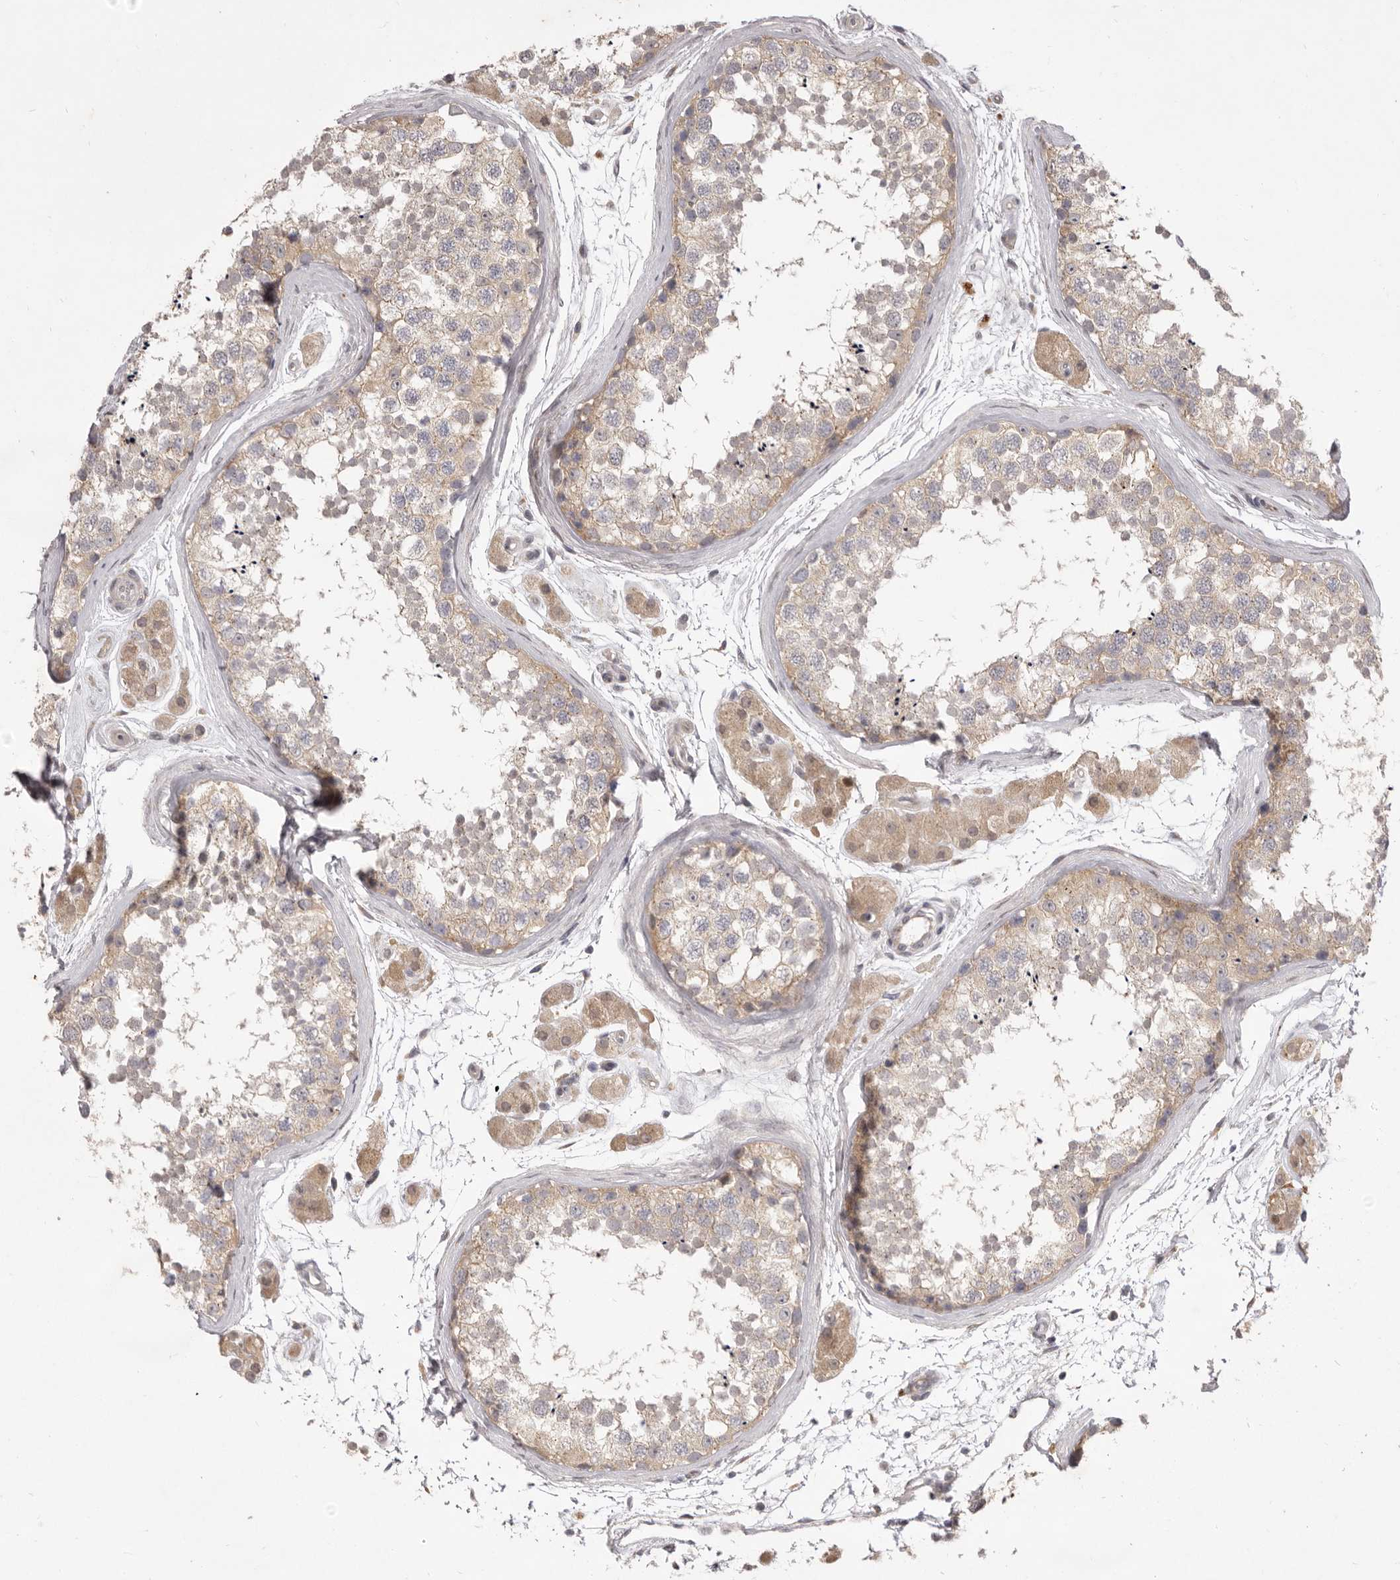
{"staining": {"intensity": "weak", "quantity": "25%-75%", "location": "cytoplasmic/membranous"}, "tissue": "testis", "cell_type": "Cells in seminiferous ducts", "image_type": "normal", "snomed": [{"axis": "morphology", "description": "Normal tissue, NOS"}, {"axis": "topography", "description": "Testis"}], "caption": "A brown stain highlights weak cytoplasmic/membranous staining of a protein in cells in seminiferous ducts of unremarkable testis. (DAB = brown stain, brightfield microscopy at high magnification).", "gene": "TBC1D8B", "patient": {"sex": "male", "age": 56}}